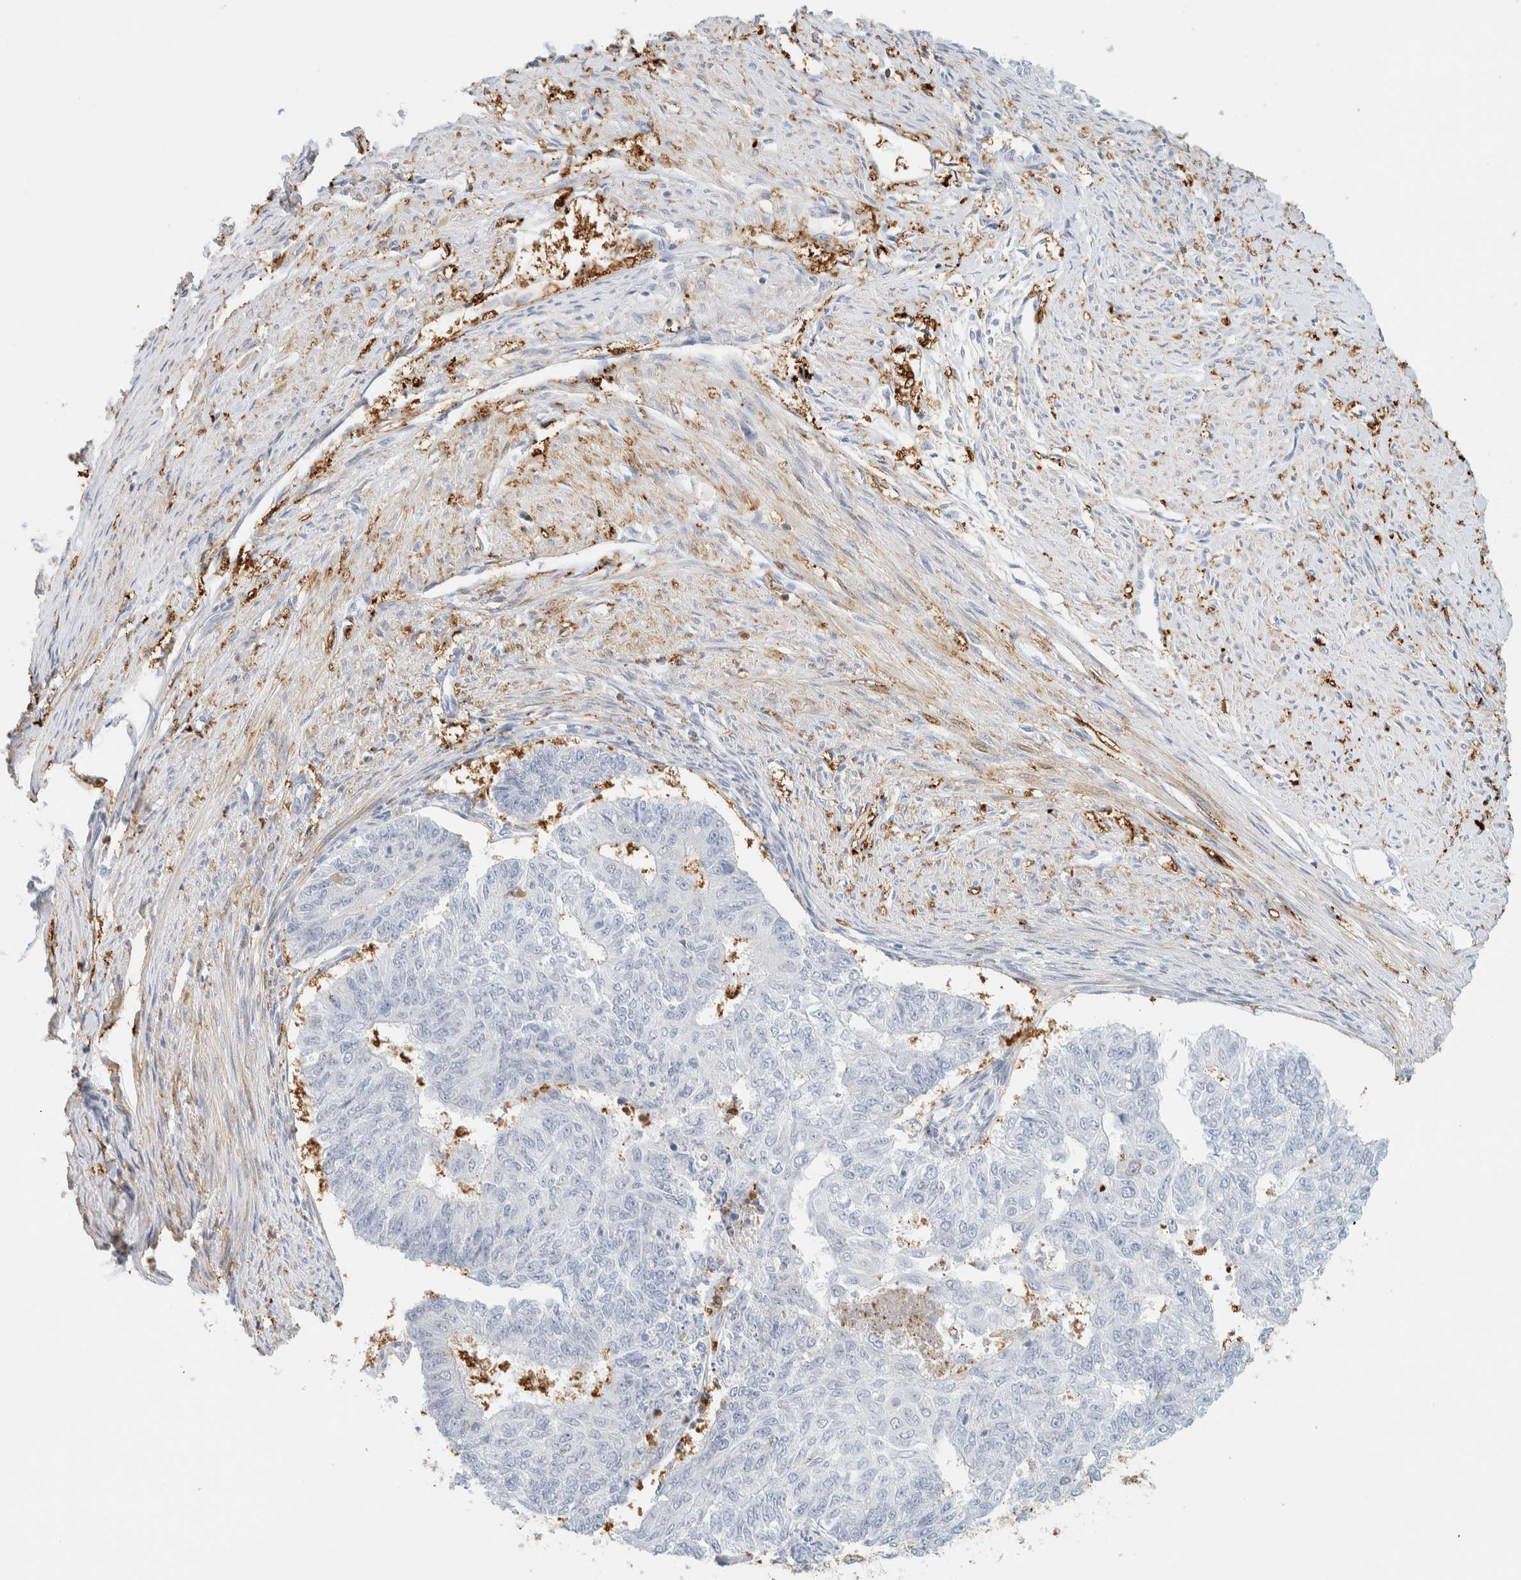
{"staining": {"intensity": "negative", "quantity": "none", "location": "none"}, "tissue": "endometrial cancer", "cell_type": "Tumor cells", "image_type": "cancer", "snomed": [{"axis": "morphology", "description": "Adenocarcinoma, NOS"}, {"axis": "topography", "description": "Endometrium"}], "caption": "This is a micrograph of immunohistochemistry staining of endometrial cancer, which shows no expression in tumor cells.", "gene": "ZBTB37", "patient": {"sex": "female", "age": 32}}